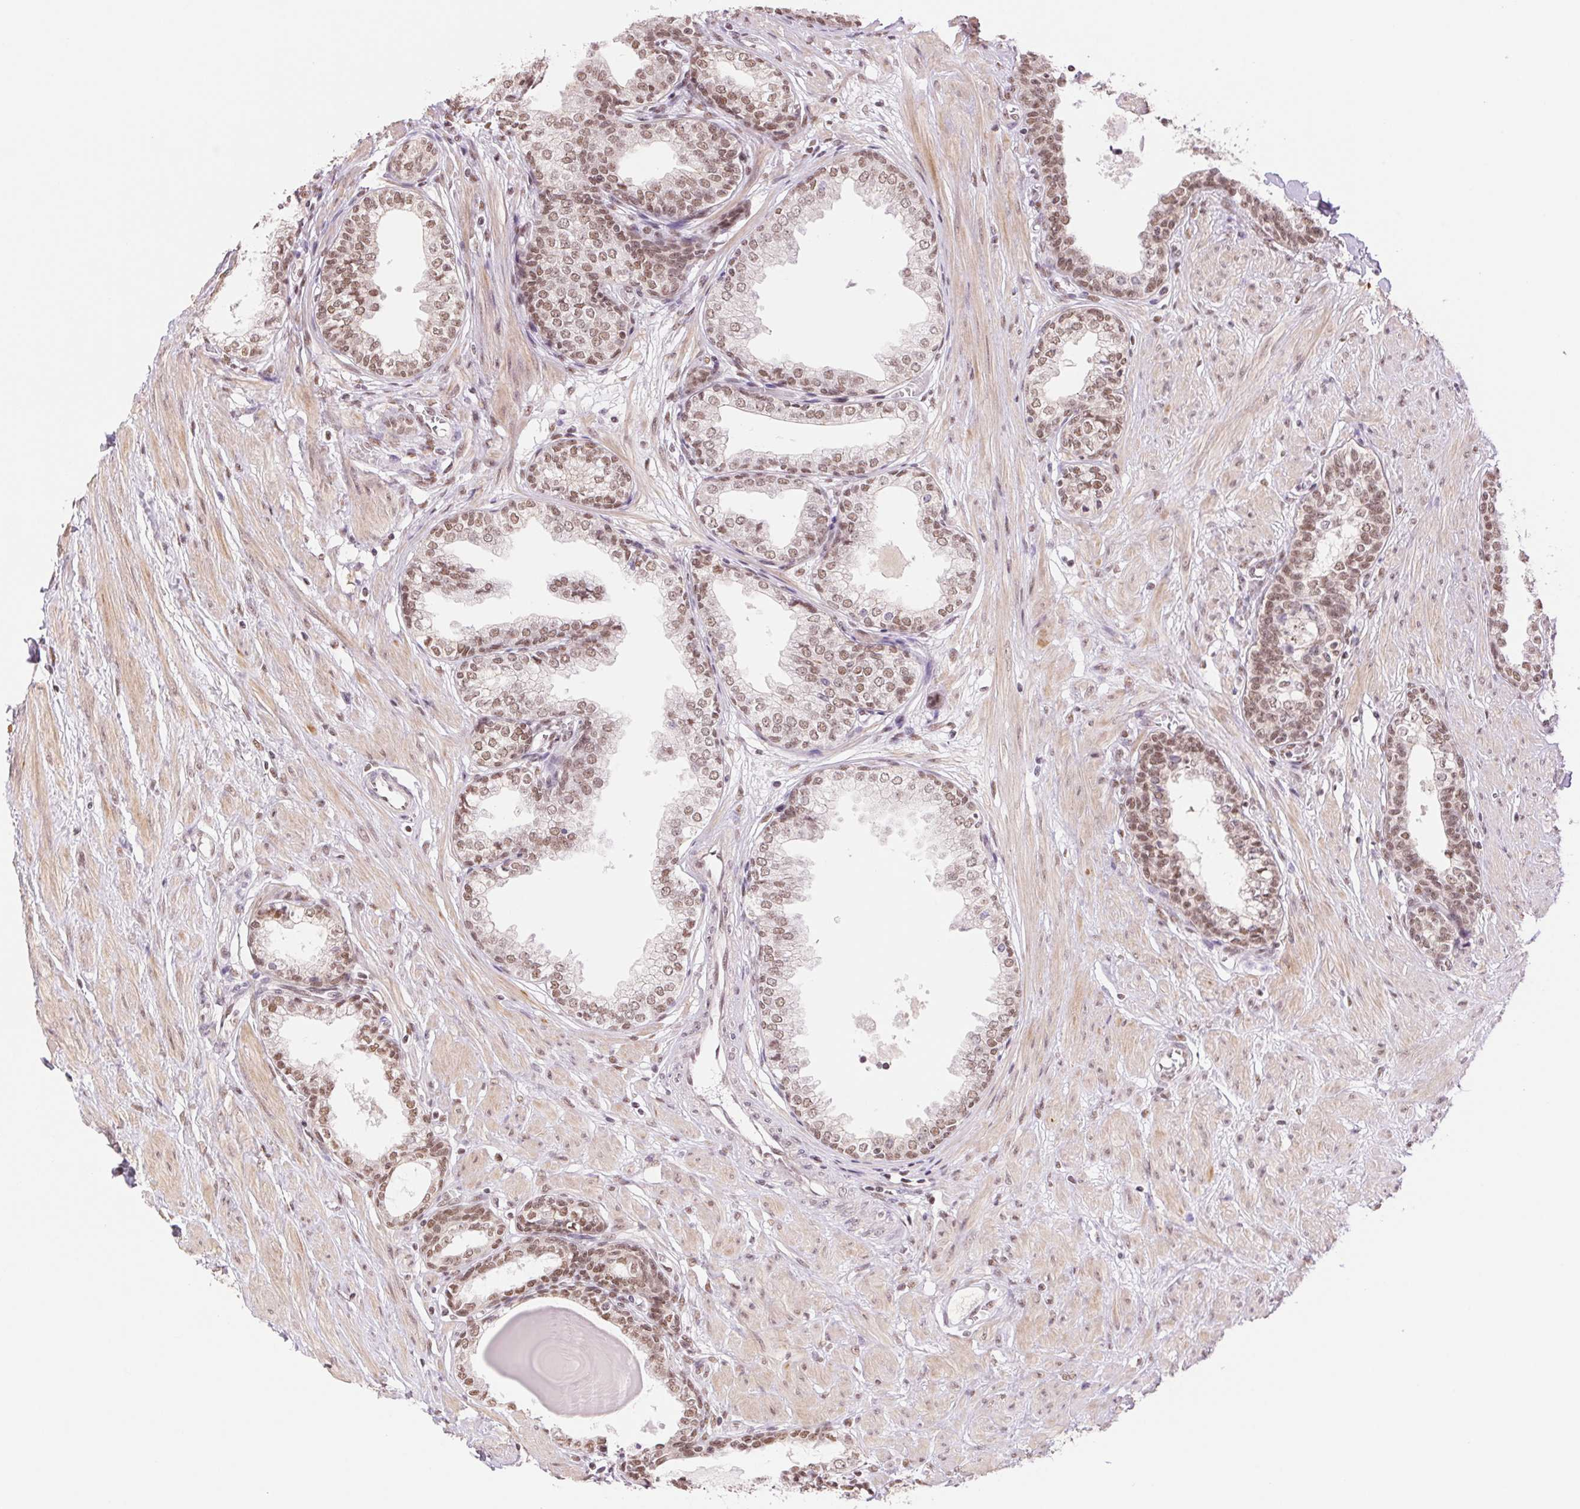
{"staining": {"intensity": "moderate", "quantity": "25%-75%", "location": "nuclear"}, "tissue": "prostate", "cell_type": "Glandular cells", "image_type": "normal", "snomed": [{"axis": "morphology", "description": "Normal tissue, NOS"}, {"axis": "topography", "description": "Prostate"}], "caption": "Protein staining of normal prostate exhibits moderate nuclear staining in about 25%-75% of glandular cells. (DAB (3,3'-diaminobenzidine) IHC with brightfield microscopy, high magnification).", "gene": "RPRD1B", "patient": {"sex": "male", "age": 55}}